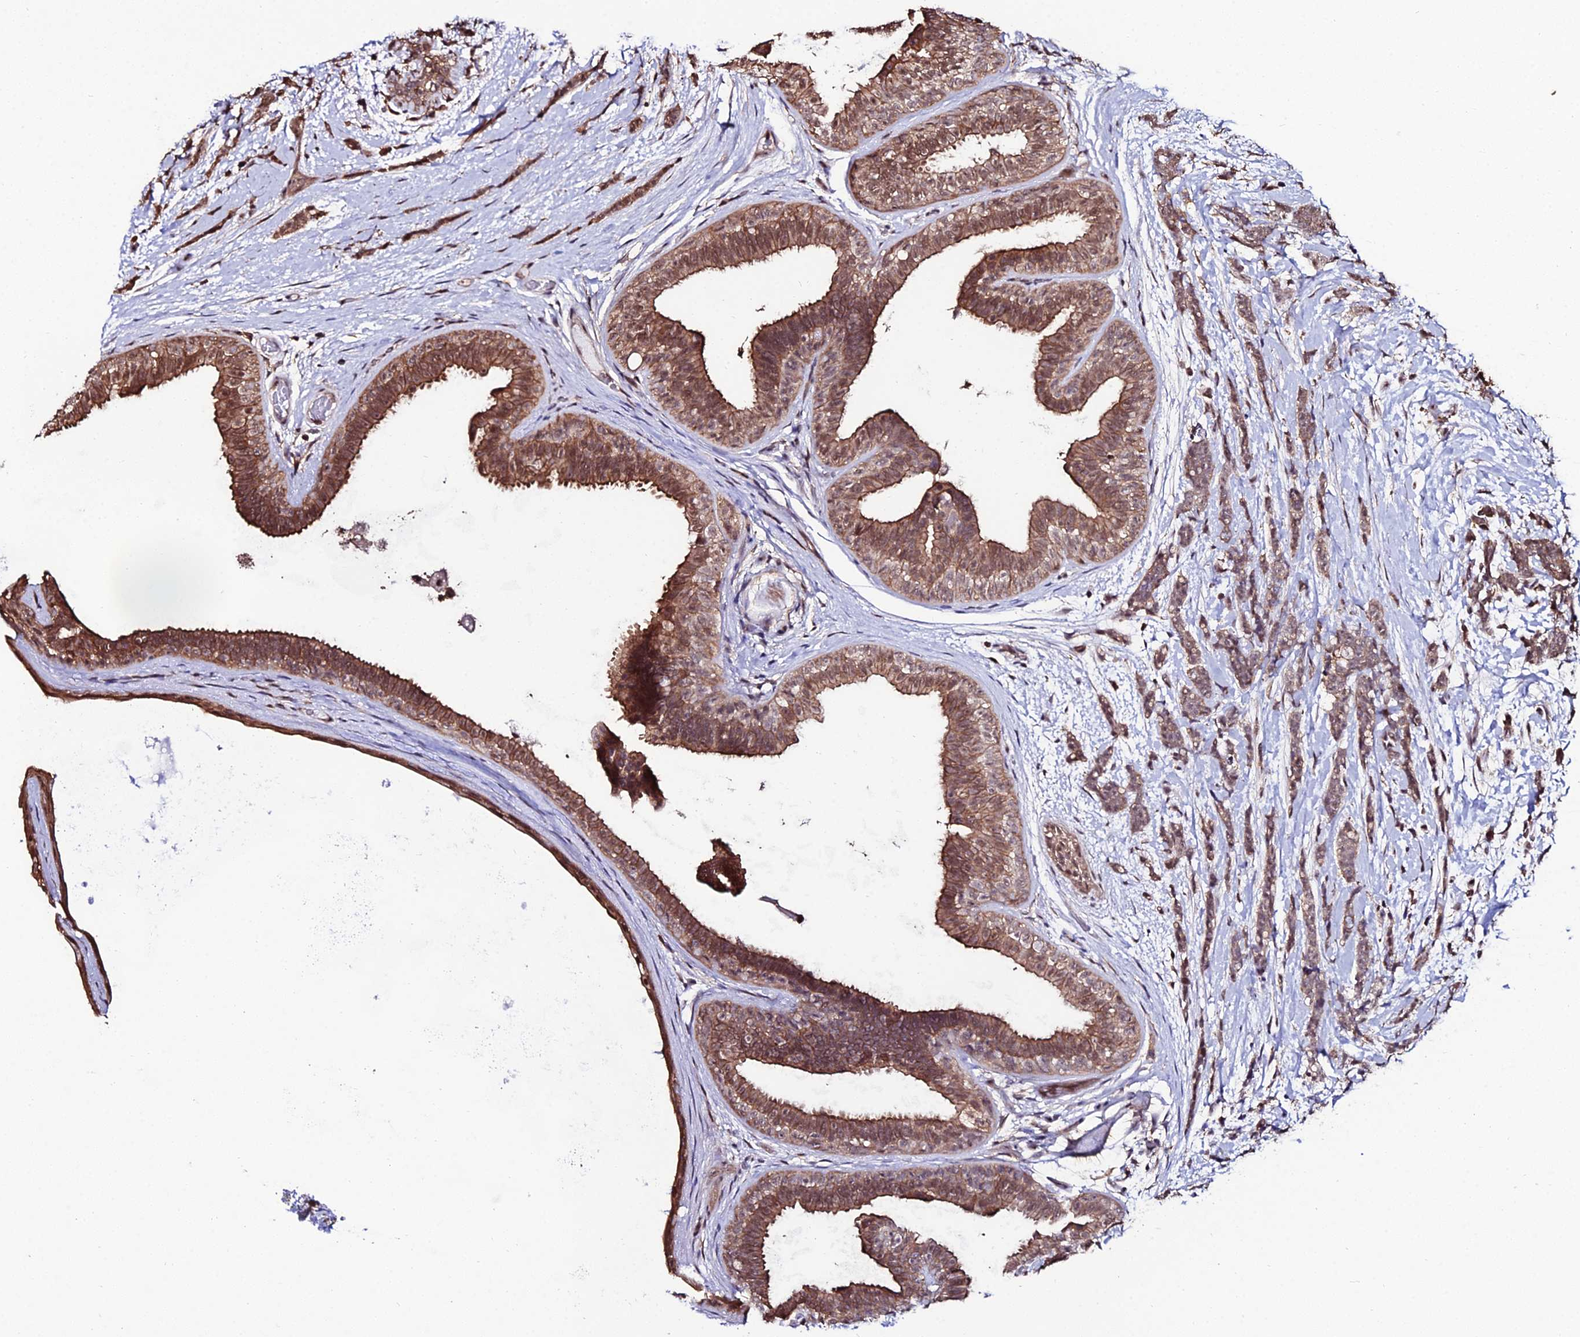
{"staining": {"intensity": "moderate", "quantity": ">75%", "location": "cytoplasmic/membranous,nuclear"}, "tissue": "breast cancer", "cell_type": "Tumor cells", "image_type": "cancer", "snomed": [{"axis": "morphology", "description": "Lobular carcinoma"}, {"axis": "topography", "description": "Breast"}], "caption": "Protein expression by immunohistochemistry (IHC) shows moderate cytoplasmic/membranous and nuclear staining in approximately >75% of tumor cells in lobular carcinoma (breast).", "gene": "PPP4C", "patient": {"sex": "female", "age": 58}}